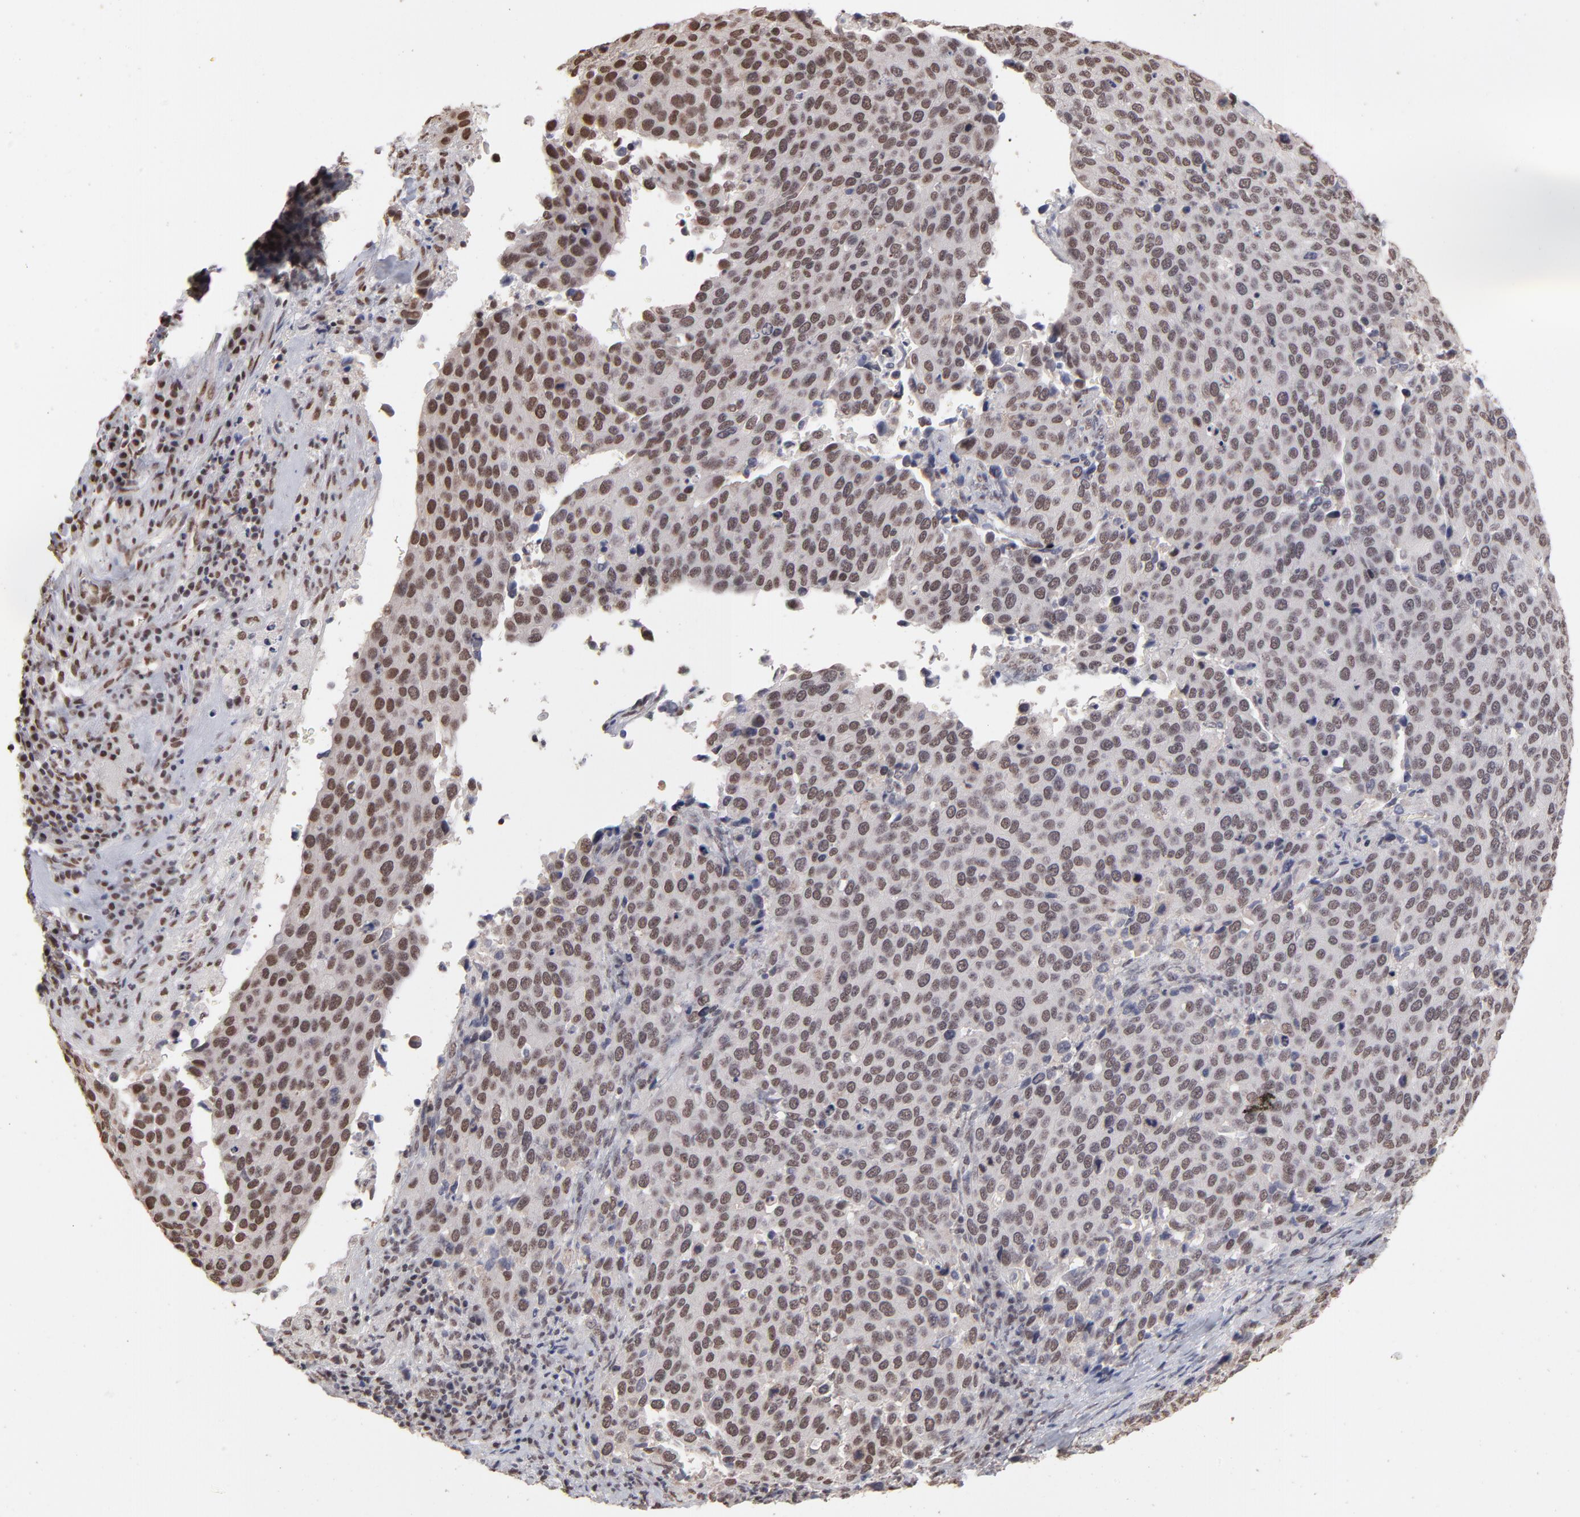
{"staining": {"intensity": "strong", "quantity": "<25%", "location": "nuclear"}, "tissue": "cervical cancer", "cell_type": "Tumor cells", "image_type": "cancer", "snomed": [{"axis": "morphology", "description": "Squamous cell carcinoma, NOS"}, {"axis": "topography", "description": "Cervix"}], "caption": "A photomicrograph of cervical cancer stained for a protein demonstrates strong nuclear brown staining in tumor cells.", "gene": "ZNF3", "patient": {"sex": "female", "age": 54}}